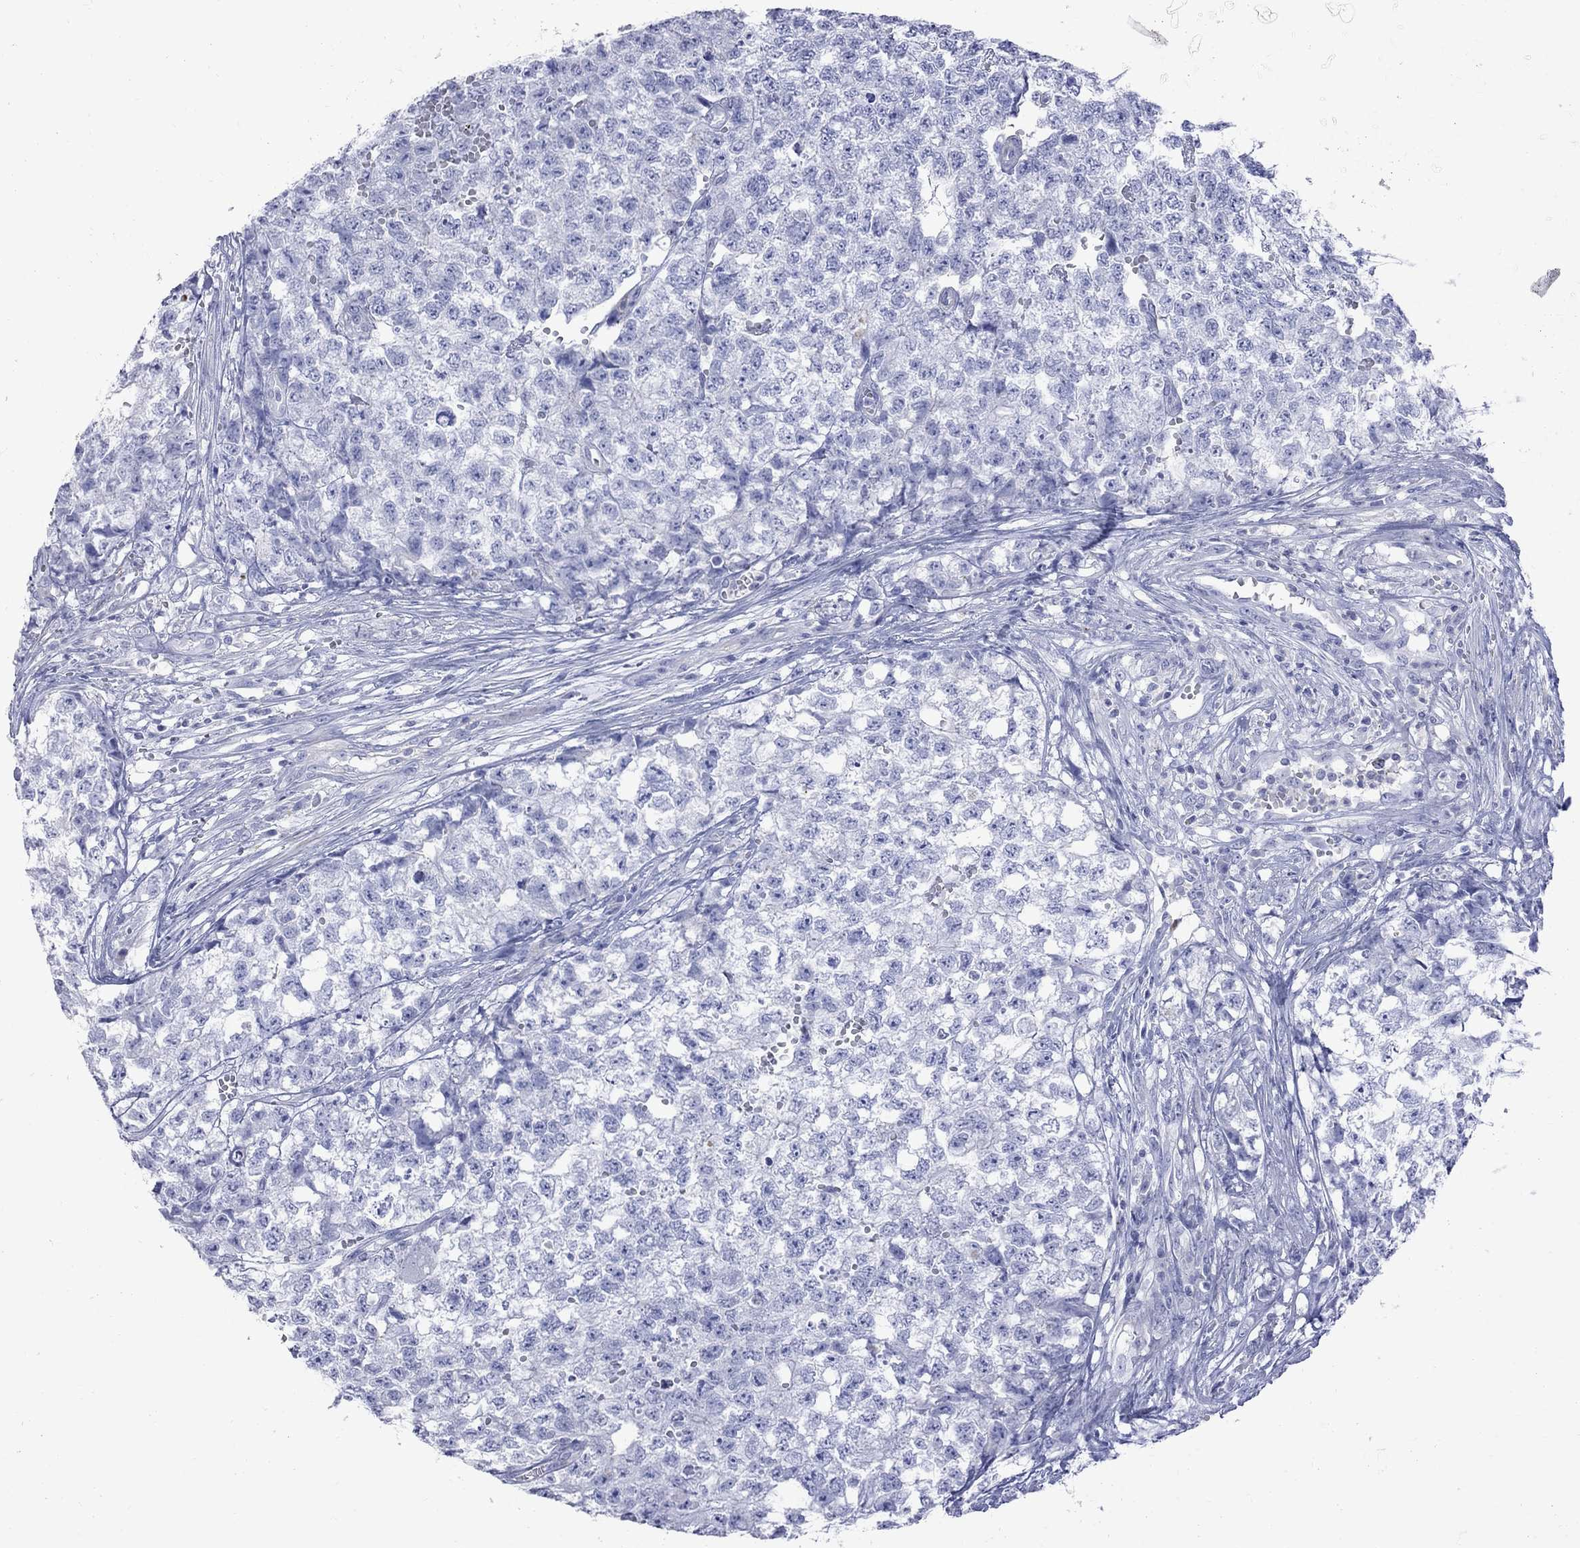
{"staining": {"intensity": "negative", "quantity": "none", "location": "none"}, "tissue": "testis cancer", "cell_type": "Tumor cells", "image_type": "cancer", "snomed": [{"axis": "morphology", "description": "Seminoma, NOS"}, {"axis": "morphology", "description": "Carcinoma, Embryonal, NOS"}, {"axis": "topography", "description": "Testis"}], "caption": "There is no significant expression in tumor cells of testis cancer (seminoma).", "gene": "S100A3", "patient": {"sex": "male", "age": 22}}